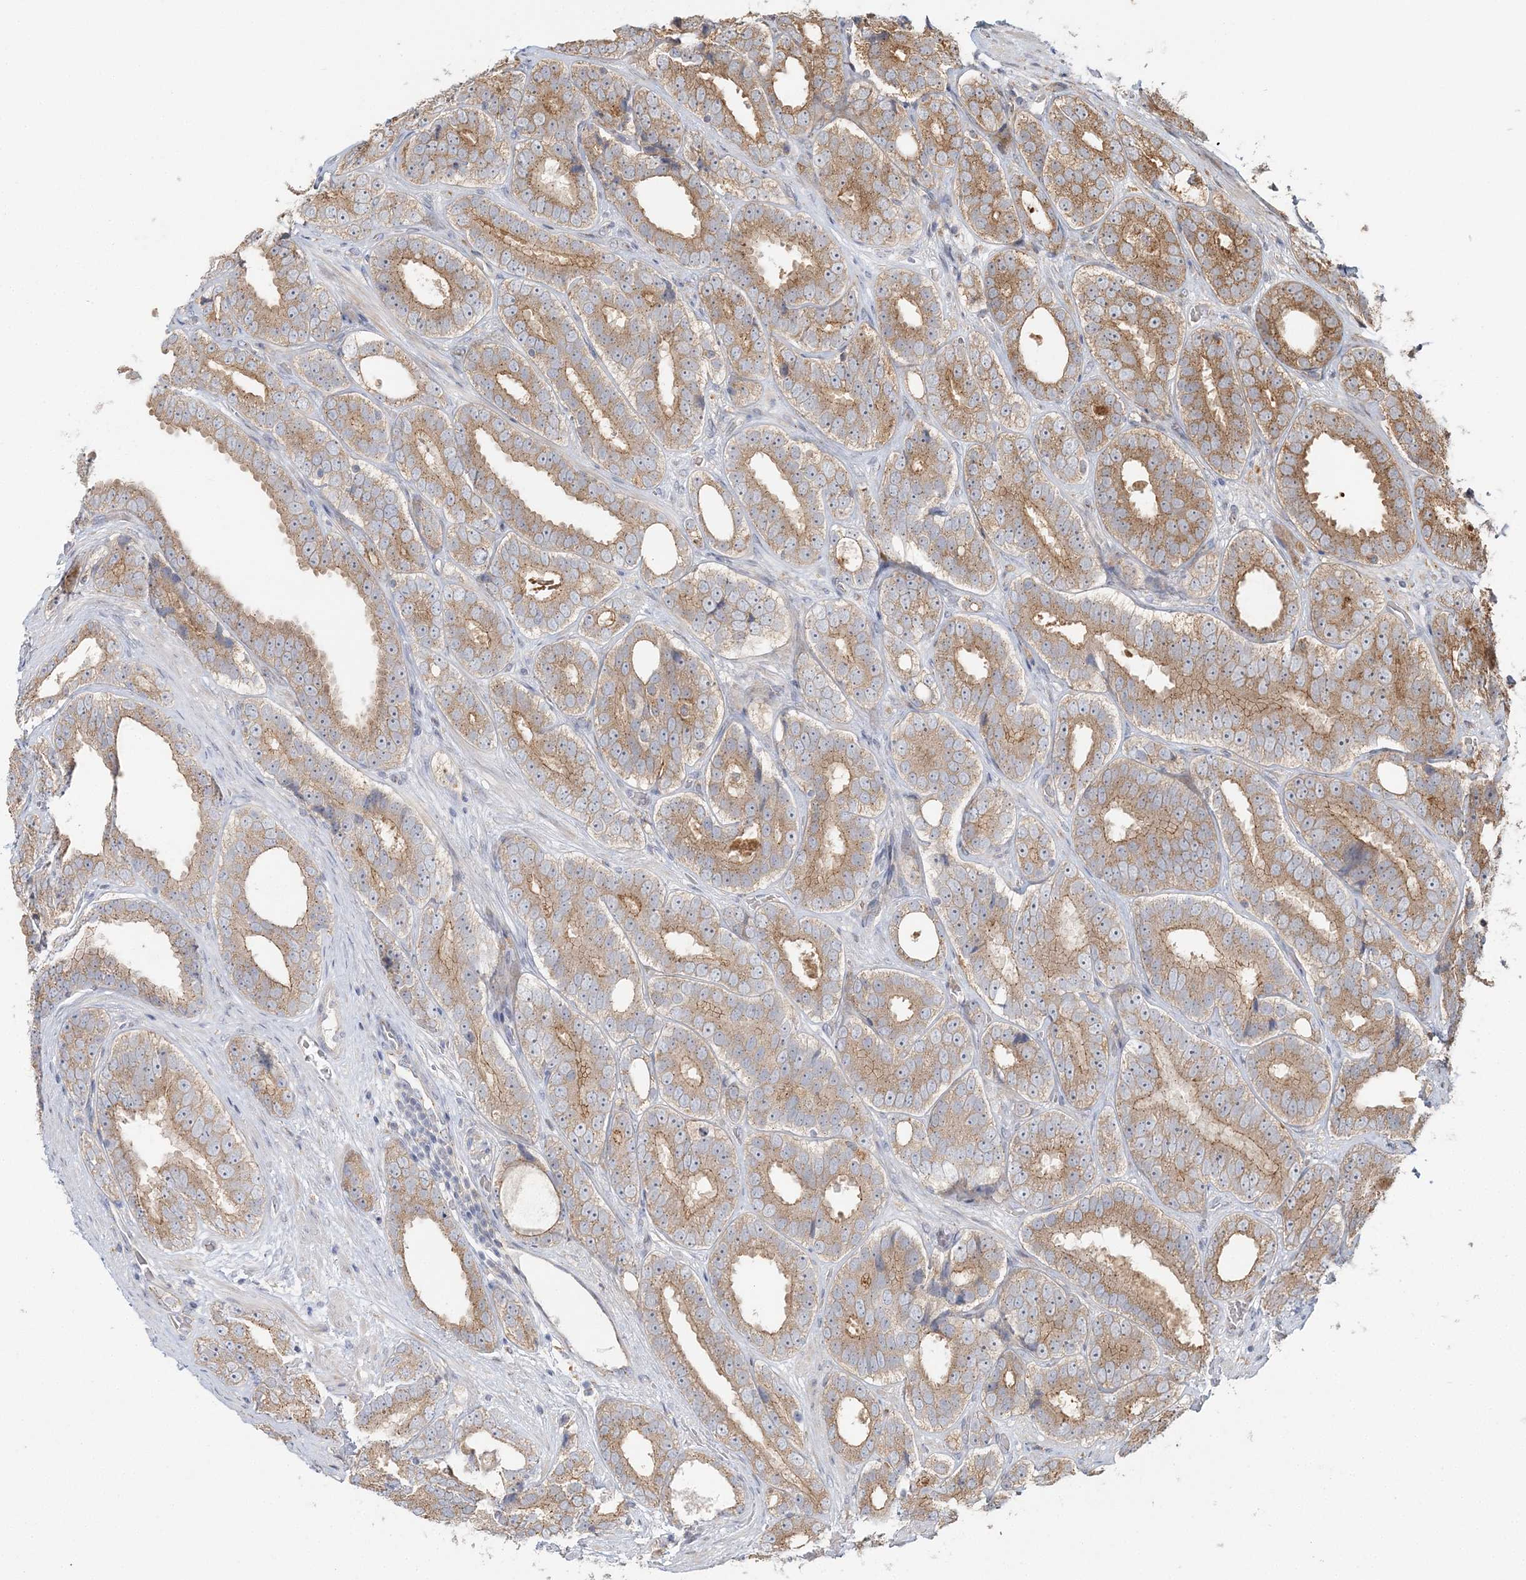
{"staining": {"intensity": "moderate", "quantity": ">75%", "location": "cytoplasmic/membranous"}, "tissue": "prostate cancer", "cell_type": "Tumor cells", "image_type": "cancer", "snomed": [{"axis": "morphology", "description": "Adenocarcinoma, High grade"}, {"axis": "topography", "description": "Prostate"}], "caption": "A medium amount of moderate cytoplasmic/membranous expression is appreciated in about >75% of tumor cells in prostate cancer (adenocarcinoma (high-grade)) tissue.", "gene": "ABCC3", "patient": {"sex": "male", "age": 56}}